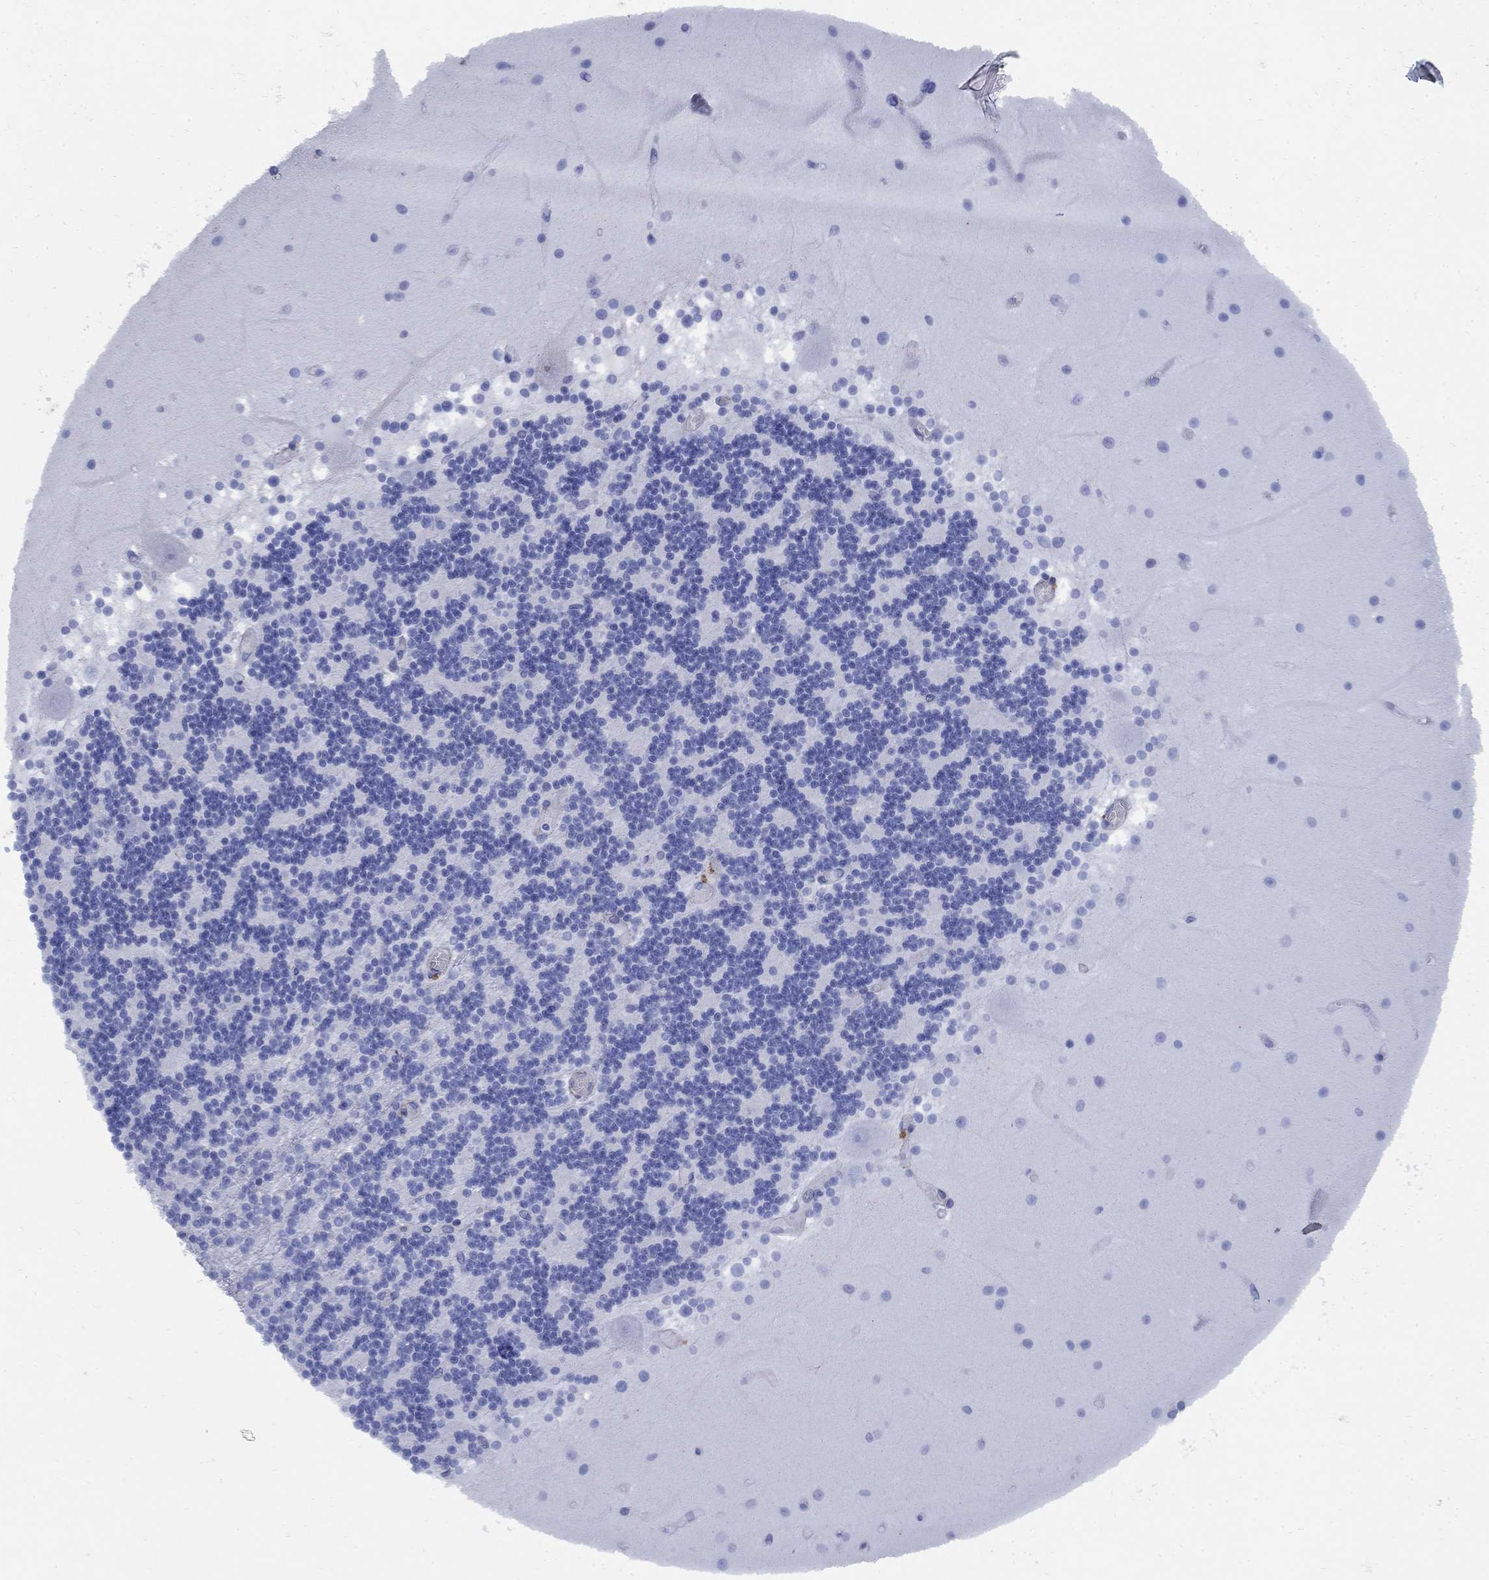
{"staining": {"intensity": "negative", "quantity": "none", "location": "none"}, "tissue": "cerebellum", "cell_type": "Cells in granular layer", "image_type": "normal", "snomed": [{"axis": "morphology", "description": "Normal tissue, NOS"}, {"axis": "topography", "description": "Cerebellum"}], "caption": "The histopathology image demonstrates no significant expression in cells in granular layer of cerebellum. The staining was performed using DAB to visualize the protein expression in brown, while the nuclei were stained in blue with hematoxylin (Magnification: 20x).", "gene": "VTN", "patient": {"sex": "female", "age": 28}}